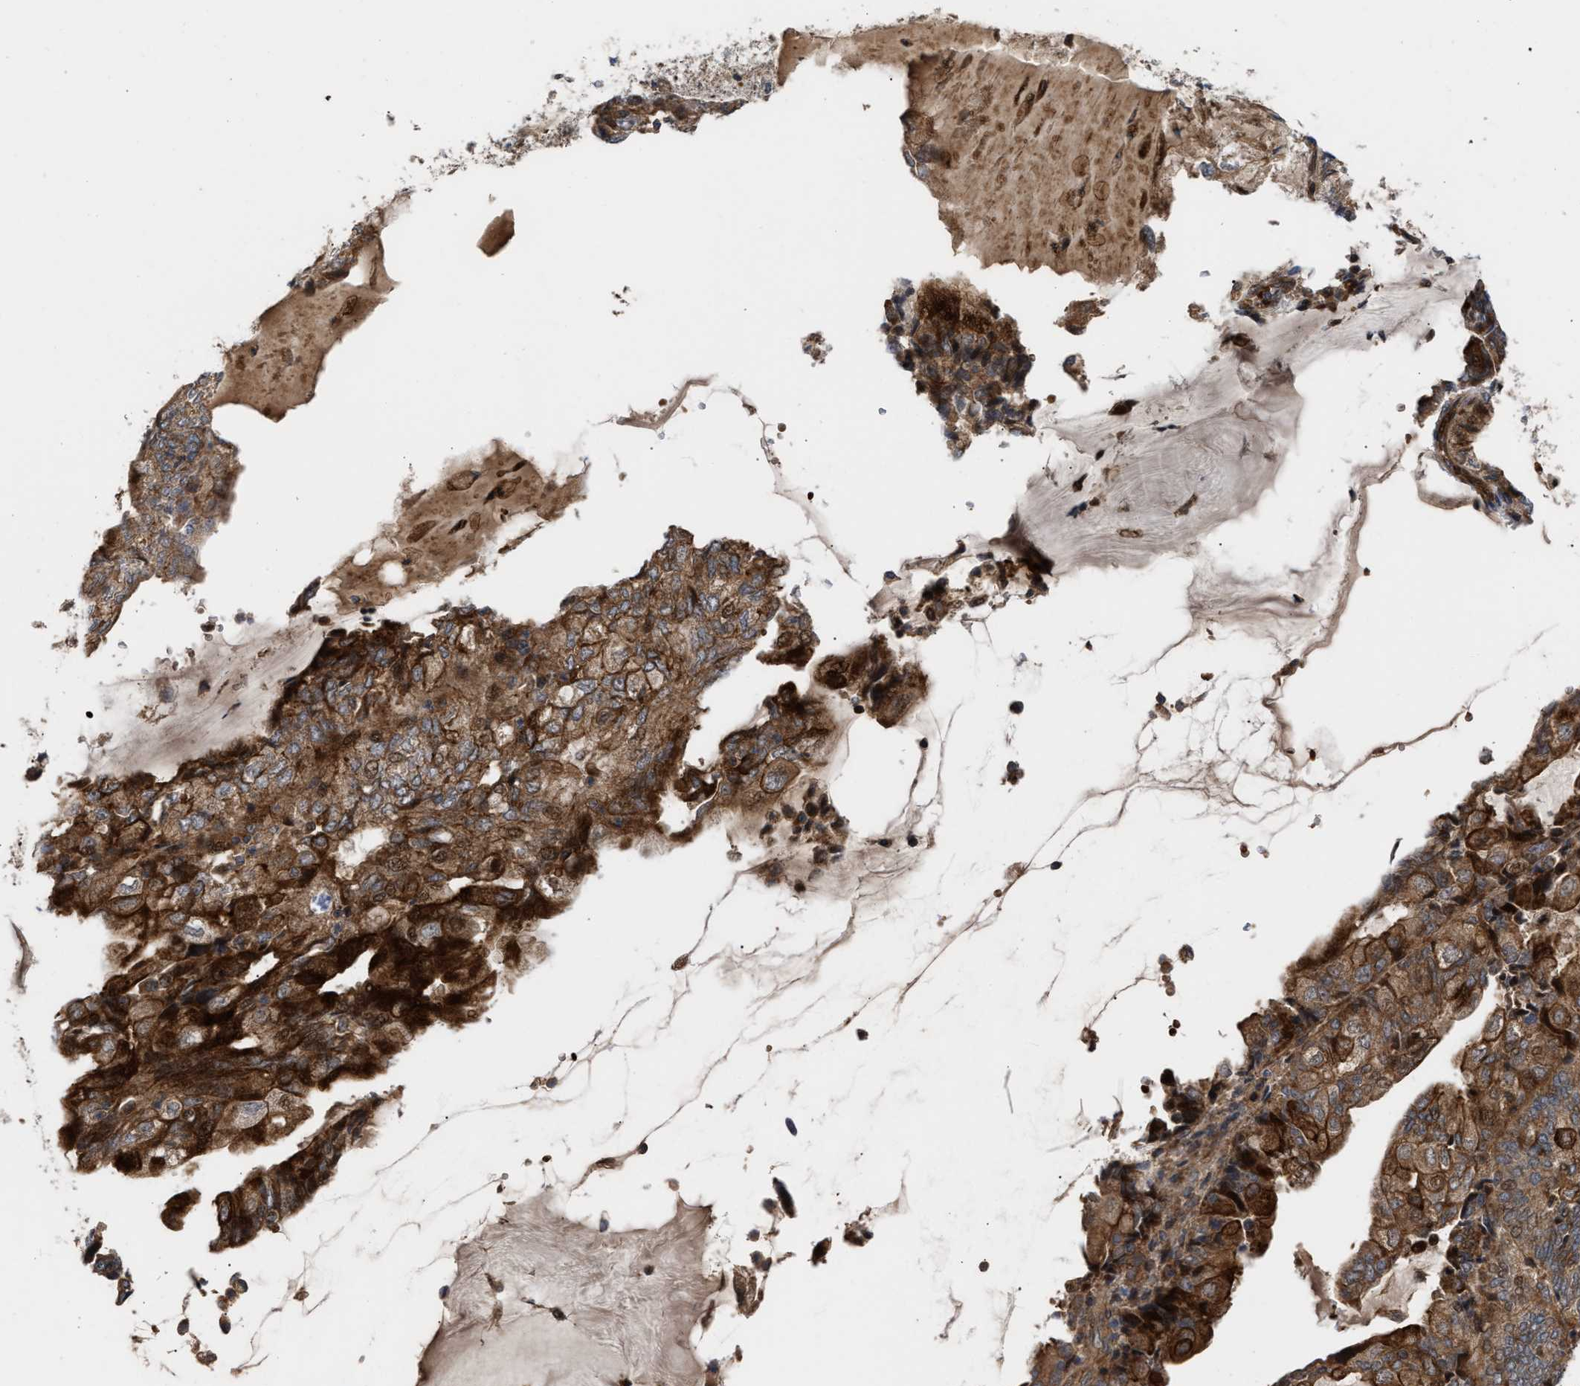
{"staining": {"intensity": "strong", "quantity": ">75%", "location": "cytoplasmic/membranous,nuclear"}, "tissue": "endometrial cancer", "cell_type": "Tumor cells", "image_type": "cancer", "snomed": [{"axis": "morphology", "description": "Adenocarcinoma, NOS"}, {"axis": "topography", "description": "Endometrium"}], "caption": "About >75% of tumor cells in endometrial cancer (adenocarcinoma) reveal strong cytoplasmic/membranous and nuclear protein expression as visualized by brown immunohistochemical staining.", "gene": "STAU1", "patient": {"sex": "female", "age": 81}}